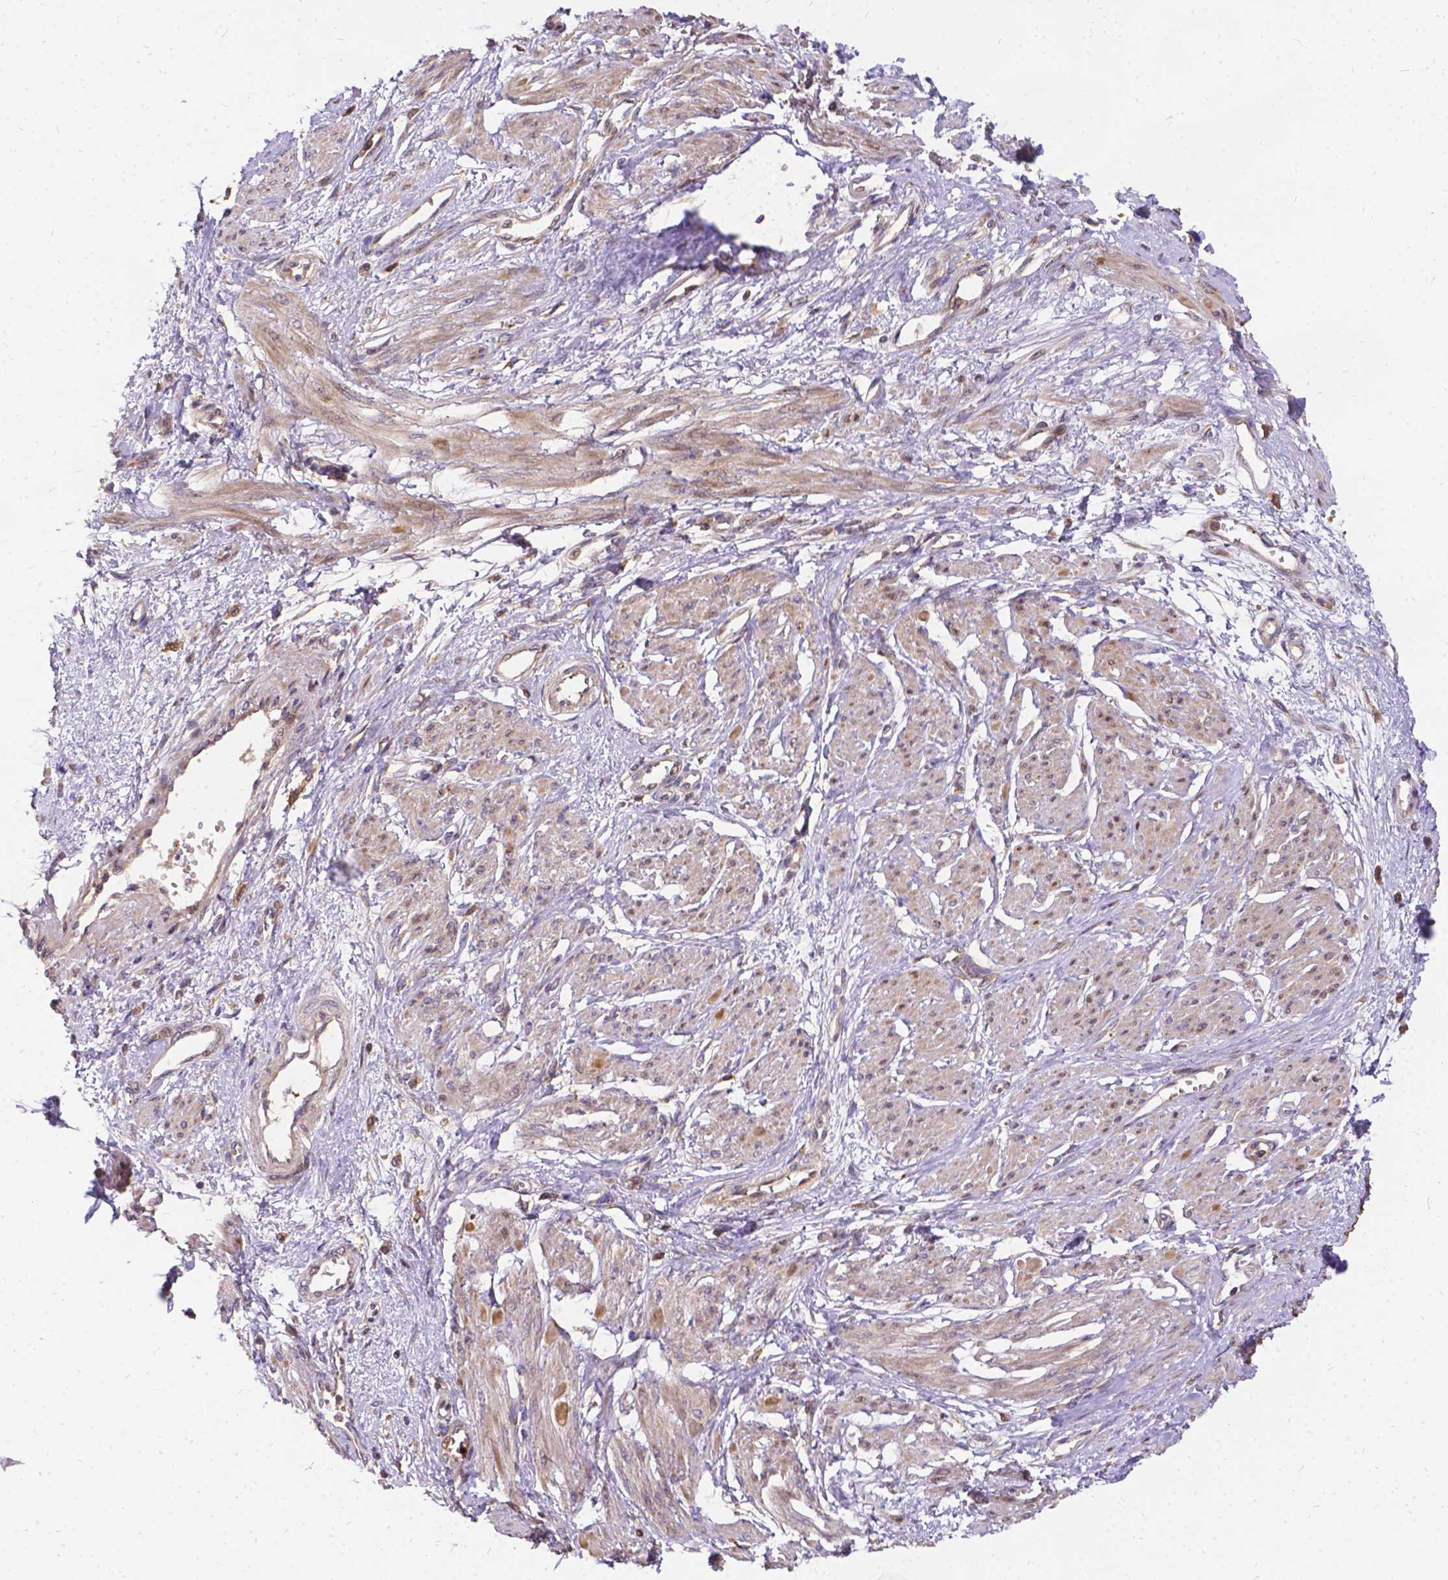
{"staining": {"intensity": "weak", "quantity": "25%-75%", "location": "cytoplasmic/membranous"}, "tissue": "smooth muscle", "cell_type": "Smooth muscle cells", "image_type": "normal", "snomed": [{"axis": "morphology", "description": "Normal tissue, NOS"}, {"axis": "topography", "description": "Smooth muscle"}, {"axis": "topography", "description": "Uterus"}], "caption": "Immunohistochemistry micrograph of benign smooth muscle stained for a protein (brown), which displays low levels of weak cytoplasmic/membranous staining in approximately 25%-75% of smooth muscle cells.", "gene": "DENND6A", "patient": {"sex": "female", "age": 39}}